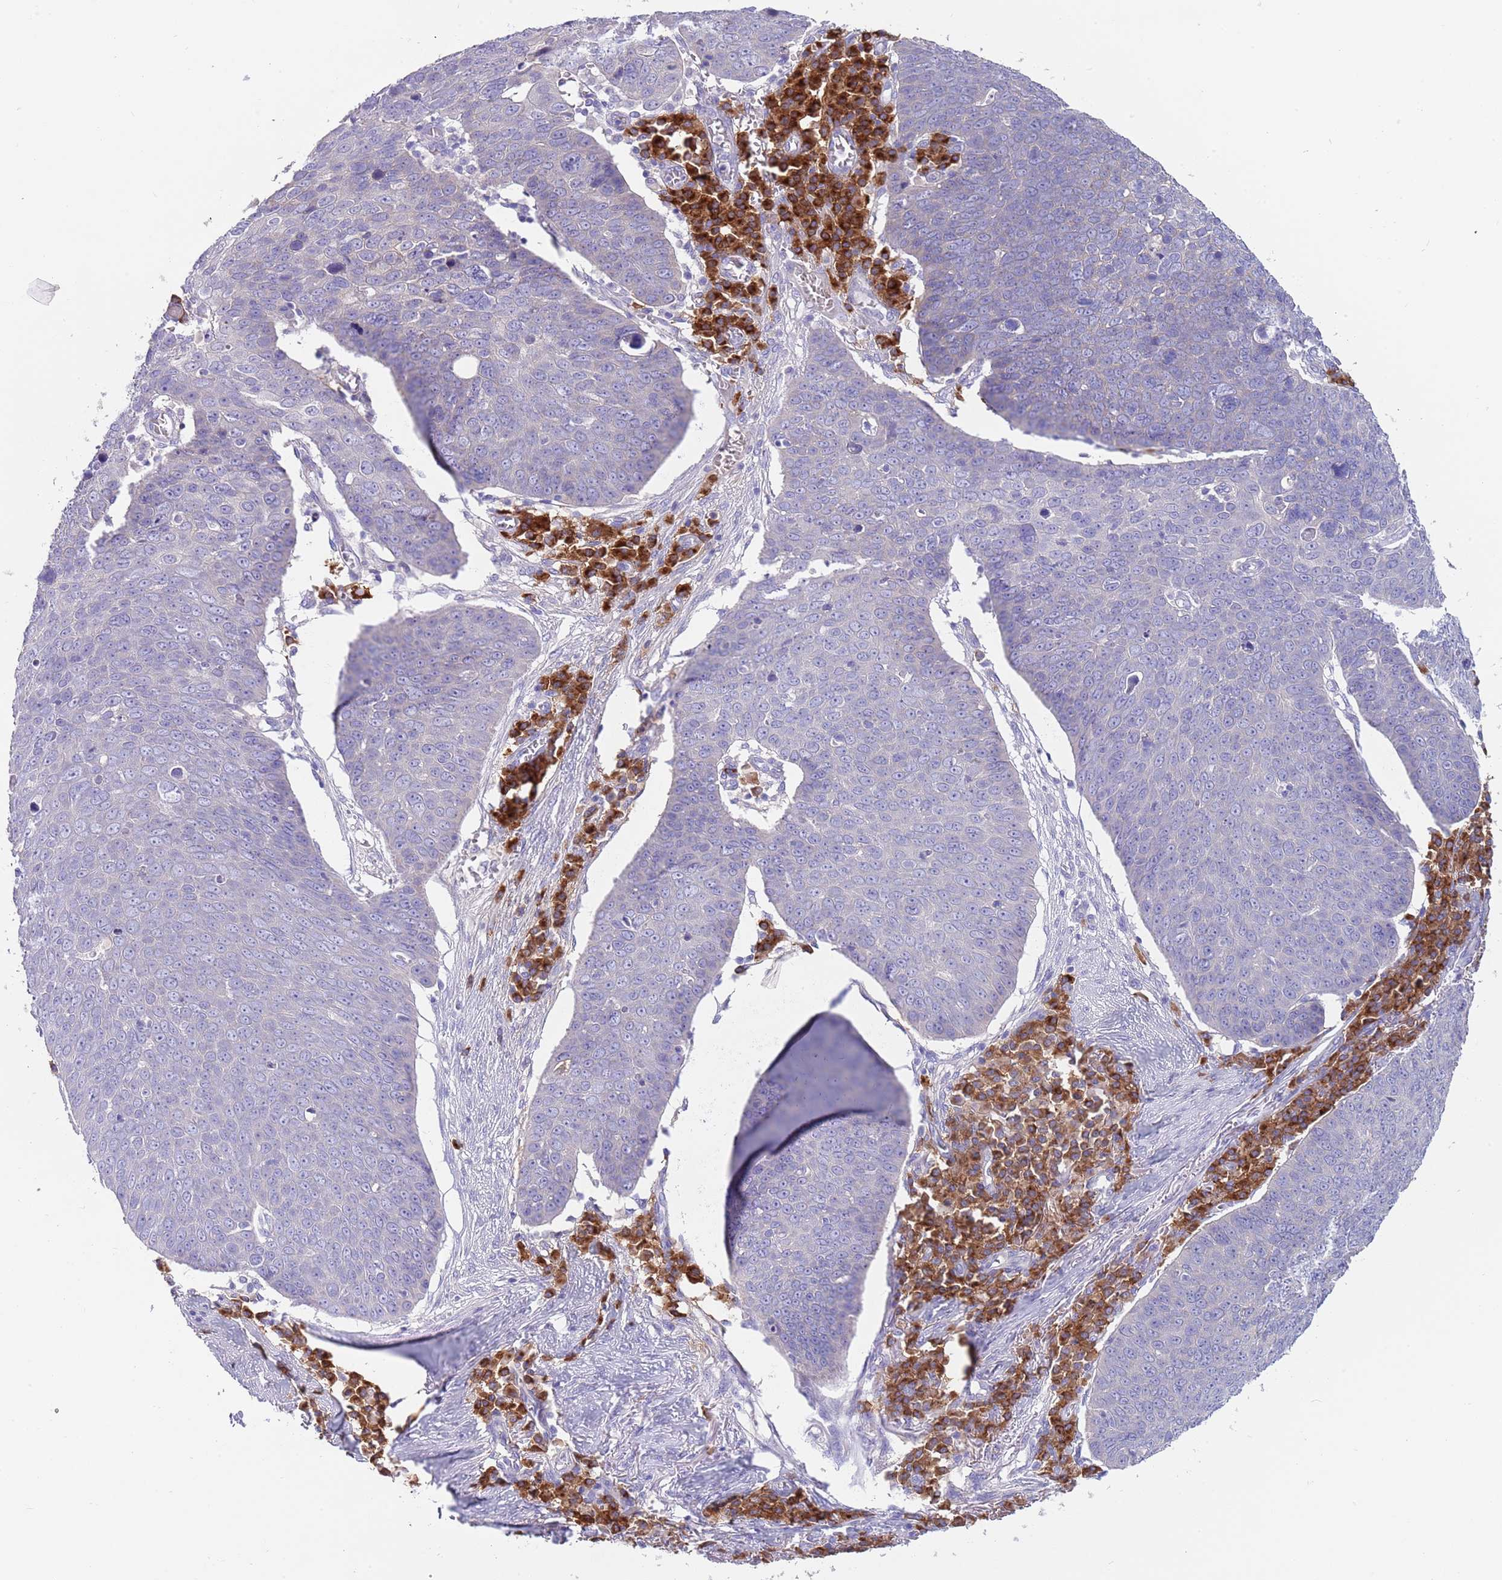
{"staining": {"intensity": "negative", "quantity": "none", "location": "none"}, "tissue": "skin cancer", "cell_type": "Tumor cells", "image_type": "cancer", "snomed": [{"axis": "morphology", "description": "Squamous cell carcinoma, NOS"}, {"axis": "topography", "description": "Skin"}], "caption": "Tumor cells show no significant protein positivity in squamous cell carcinoma (skin). (DAB (3,3'-diaminobenzidine) immunohistochemistry visualized using brightfield microscopy, high magnification).", "gene": "TYW1", "patient": {"sex": "male", "age": 71}}